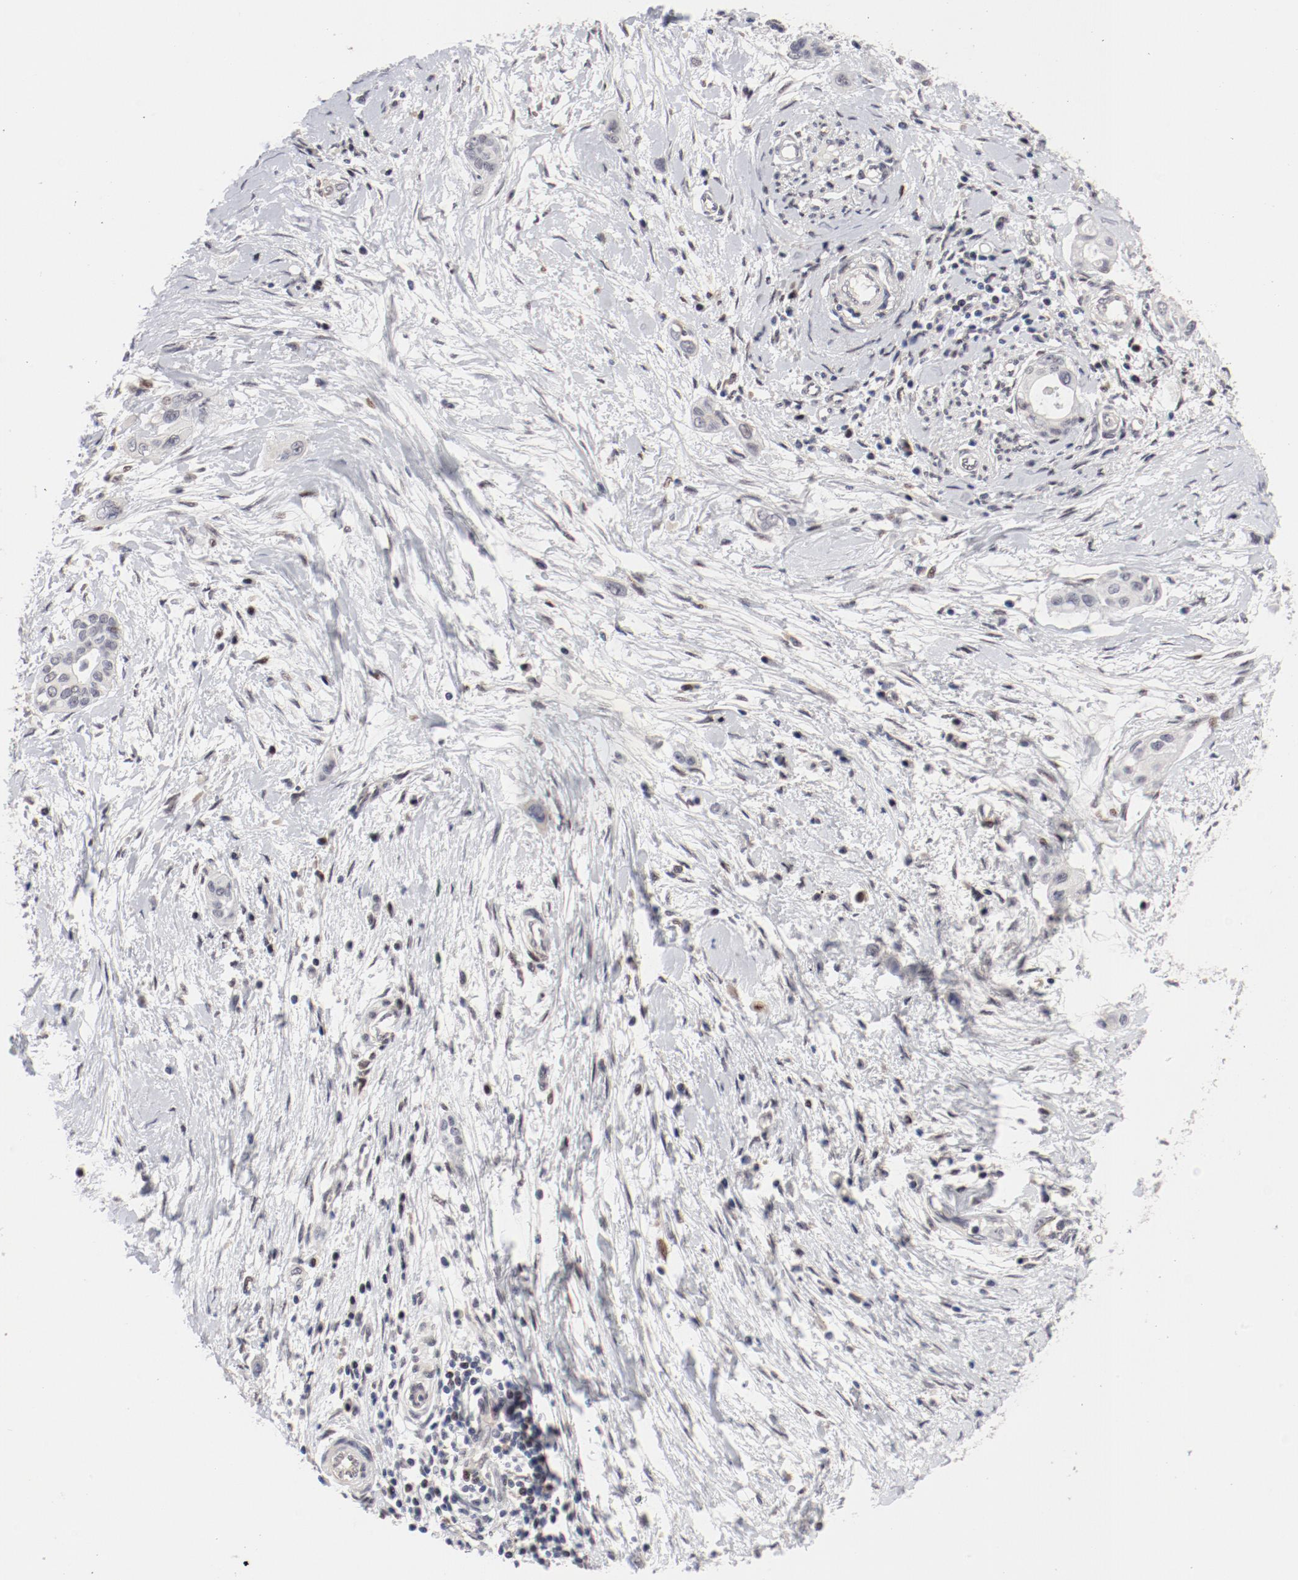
{"staining": {"intensity": "negative", "quantity": "none", "location": "none"}, "tissue": "pancreatic cancer", "cell_type": "Tumor cells", "image_type": "cancer", "snomed": [{"axis": "morphology", "description": "Adenocarcinoma, NOS"}, {"axis": "topography", "description": "Pancreas"}], "caption": "An immunohistochemistry histopathology image of pancreatic adenocarcinoma is shown. There is no staining in tumor cells of pancreatic adenocarcinoma.", "gene": "FSCB", "patient": {"sex": "female", "age": 60}}